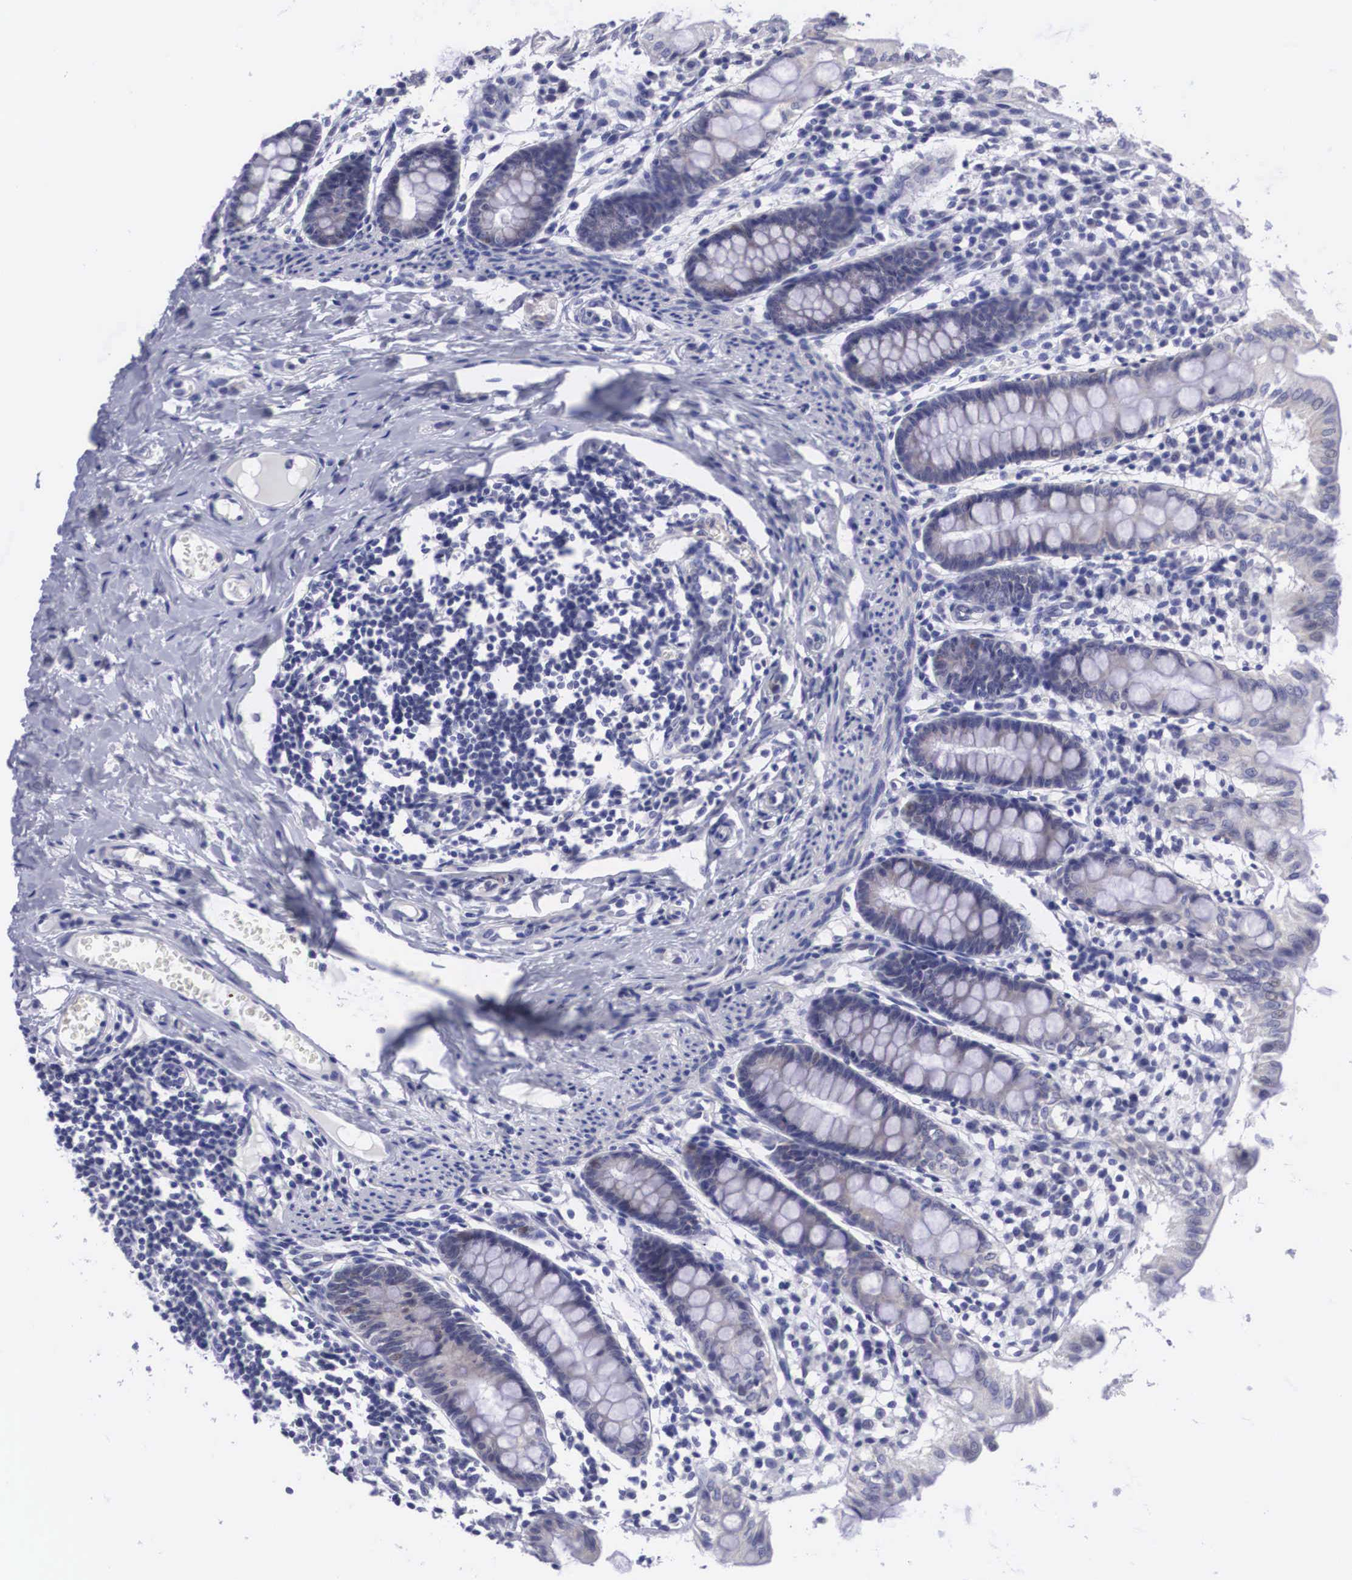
{"staining": {"intensity": "negative", "quantity": "none", "location": "none"}, "tissue": "colon", "cell_type": "Endothelial cells", "image_type": "normal", "snomed": [{"axis": "morphology", "description": "Normal tissue, NOS"}, {"axis": "topography", "description": "Colon"}], "caption": "Immunohistochemistry image of normal colon: human colon stained with DAB (3,3'-diaminobenzidine) shows no significant protein positivity in endothelial cells. (Brightfield microscopy of DAB immunohistochemistry (IHC) at high magnification).", "gene": "SOX11", "patient": {"sex": "male", "age": 1}}